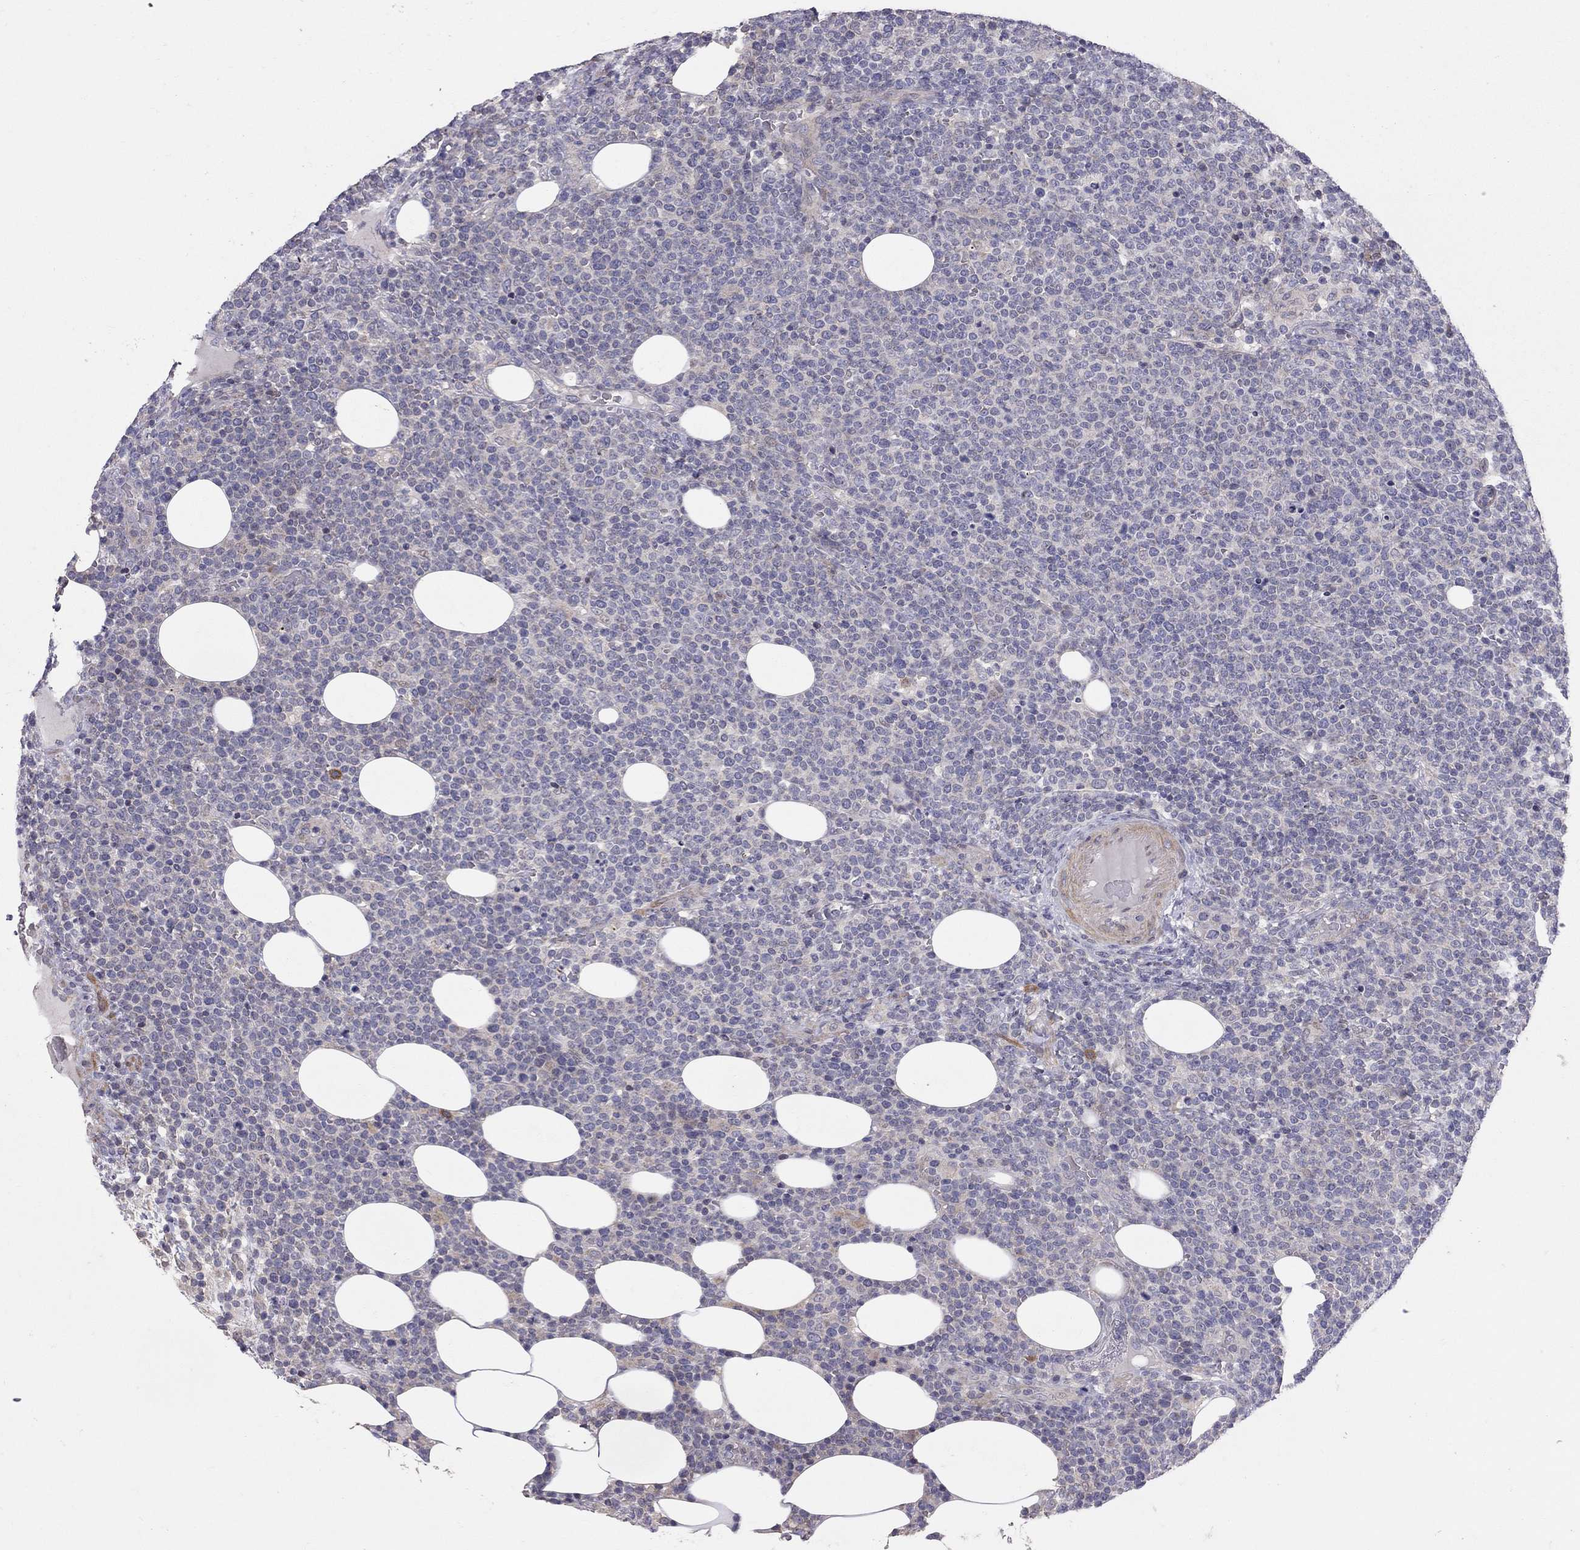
{"staining": {"intensity": "negative", "quantity": "none", "location": "none"}, "tissue": "lymphoma", "cell_type": "Tumor cells", "image_type": "cancer", "snomed": [{"axis": "morphology", "description": "Malignant lymphoma, non-Hodgkin's type, High grade"}, {"axis": "topography", "description": "Lymph node"}], "caption": "Tumor cells show no significant expression in malignant lymphoma, non-Hodgkin's type (high-grade). (DAB (3,3'-diaminobenzidine) immunohistochemistry visualized using brightfield microscopy, high magnification).", "gene": "SYTL2", "patient": {"sex": "male", "age": 61}}